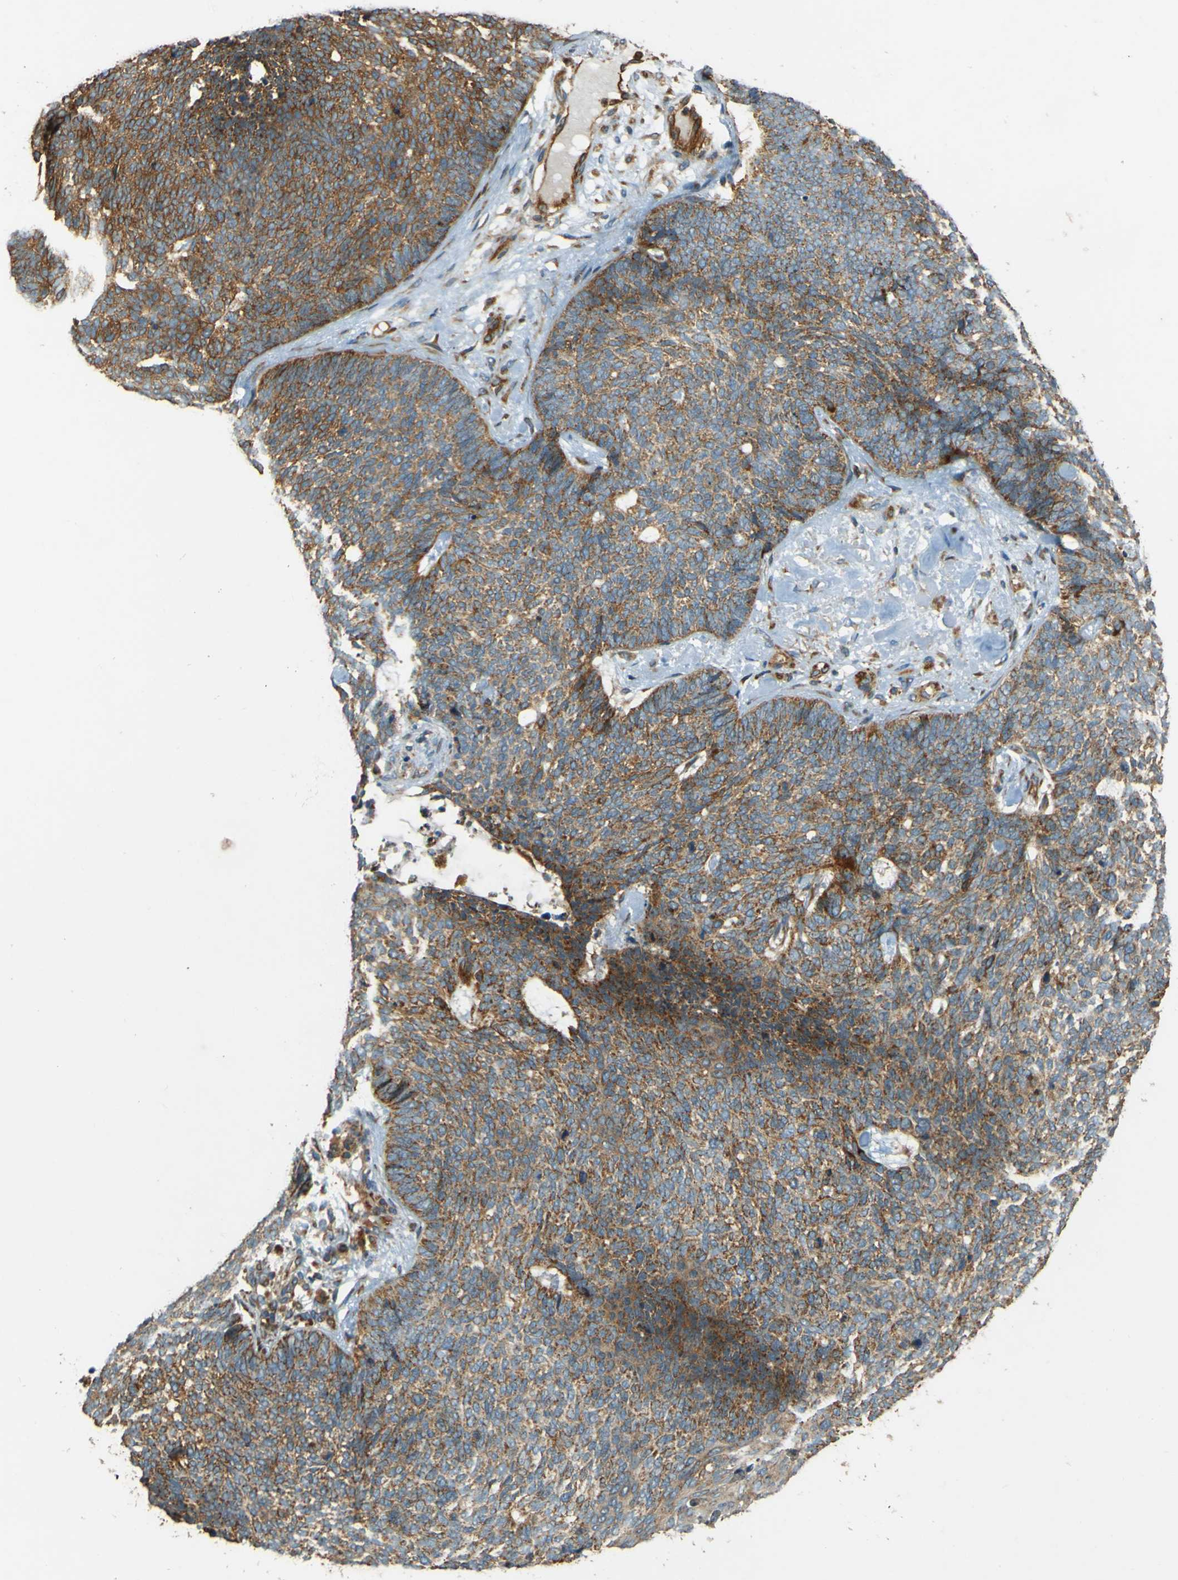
{"staining": {"intensity": "moderate", "quantity": ">75%", "location": "cytoplasmic/membranous"}, "tissue": "skin cancer", "cell_type": "Tumor cells", "image_type": "cancer", "snomed": [{"axis": "morphology", "description": "Basal cell carcinoma"}, {"axis": "topography", "description": "Skin"}], "caption": "Skin basal cell carcinoma stained for a protein displays moderate cytoplasmic/membranous positivity in tumor cells. (IHC, brightfield microscopy, high magnification).", "gene": "DNAJC5", "patient": {"sex": "female", "age": 84}}